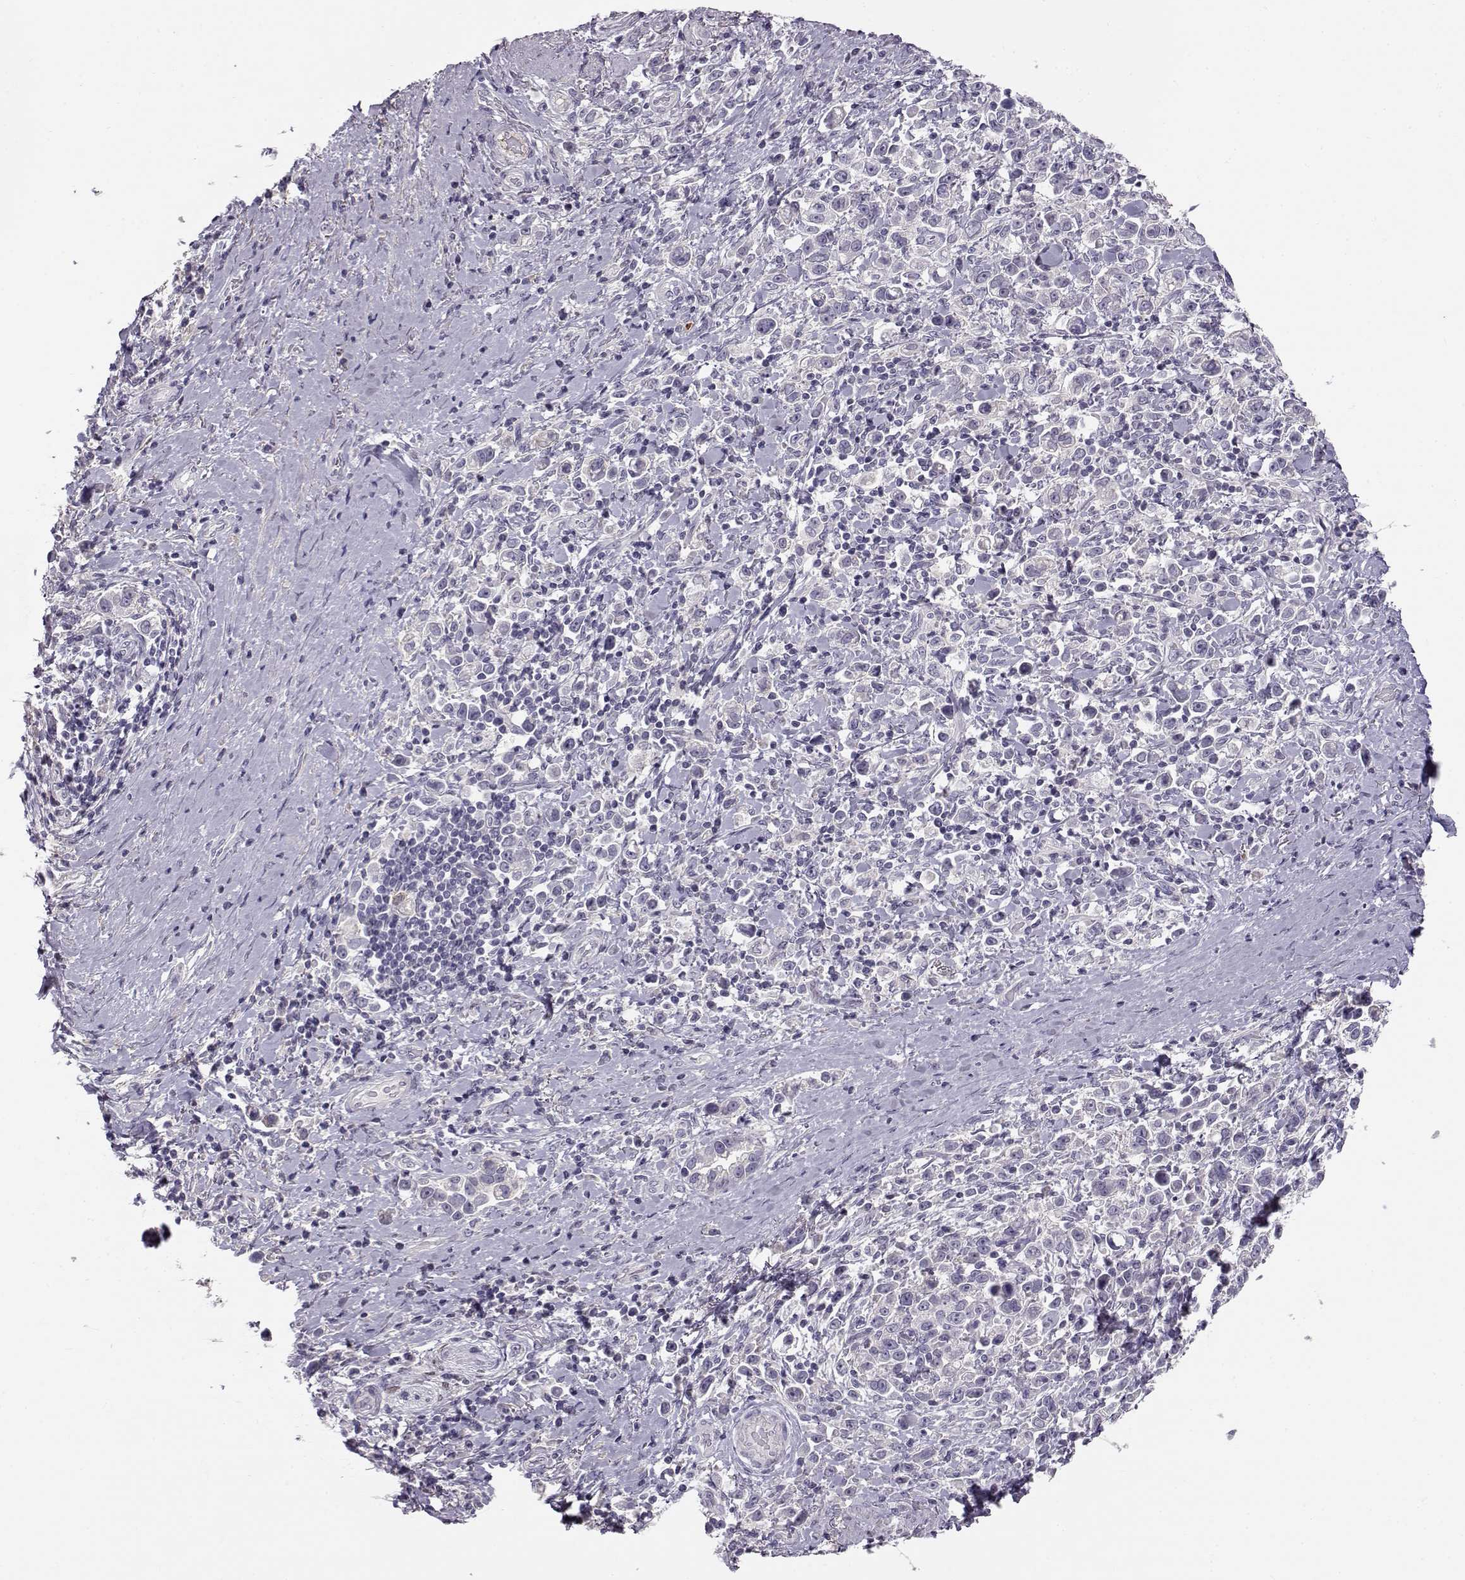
{"staining": {"intensity": "negative", "quantity": "none", "location": "none"}, "tissue": "stomach cancer", "cell_type": "Tumor cells", "image_type": "cancer", "snomed": [{"axis": "morphology", "description": "Adenocarcinoma, NOS"}, {"axis": "topography", "description": "Stomach"}], "caption": "An immunohistochemistry (IHC) image of stomach adenocarcinoma is shown. There is no staining in tumor cells of stomach adenocarcinoma. (DAB (3,3'-diaminobenzidine) immunohistochemistry (IHC) visualized using brightfield microscopy, high magnification).", "gene": "GRK1", "patient": {"sex": "male", "age": 93}}